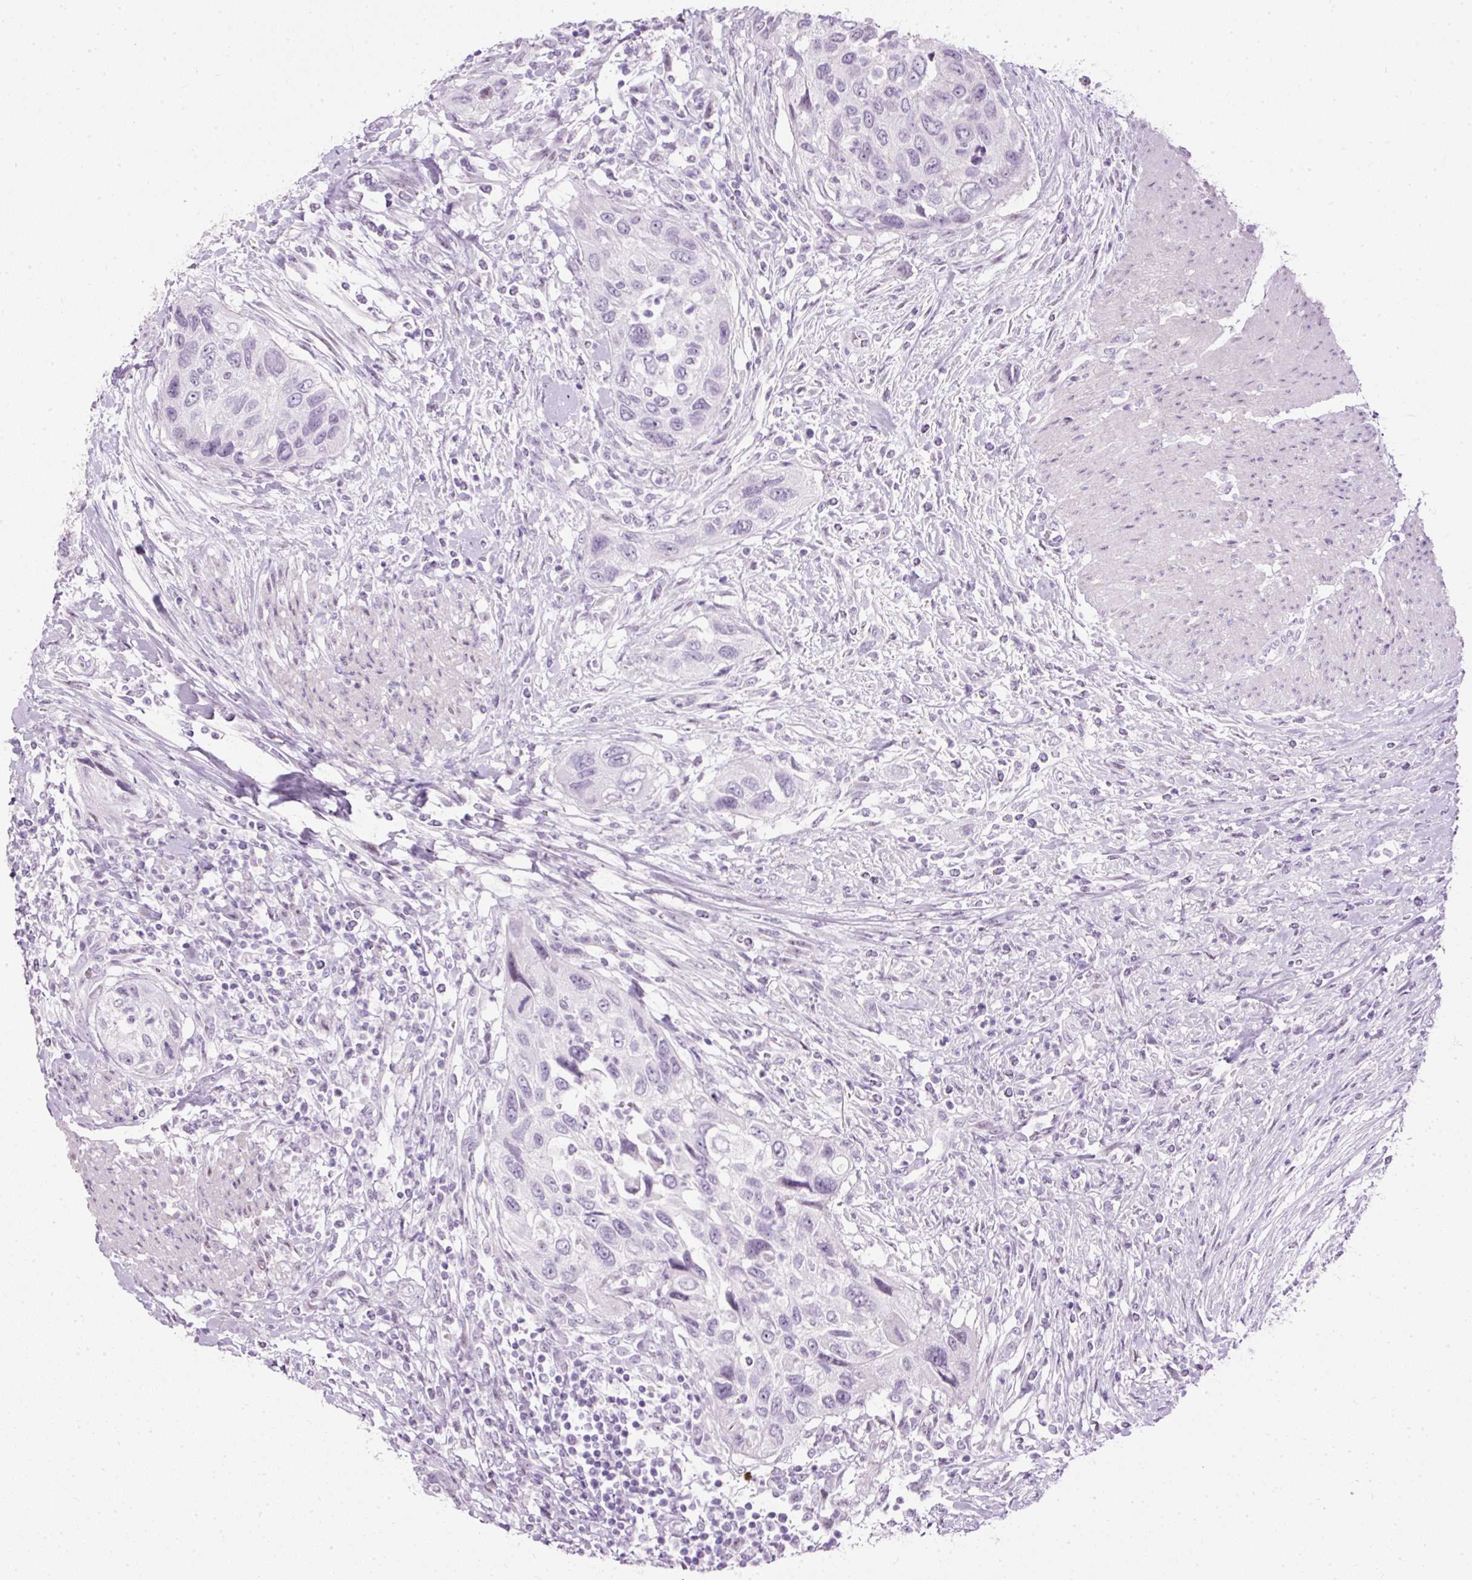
{"staining": {"intensity": "negative", "quantity": "none", "location": "none"}, "tissue": "urothelial cancer", "cell_type": "Tumor cells", "image_type": "cancer", "snomed": [{"axis": "morphology", "description": "Urothelial carcinoma, High grade"}, {"axis": "topography", "description": "Urinary bladder"}], "caption": "Immunohistochemistry micrograph of urothelial carcinoma (high-grade) stained for a protein (brown), which demonstrates no positivity in tumor cells.", "gene": "PDE6B", "patient": {"sex": "female", "age": 60}}